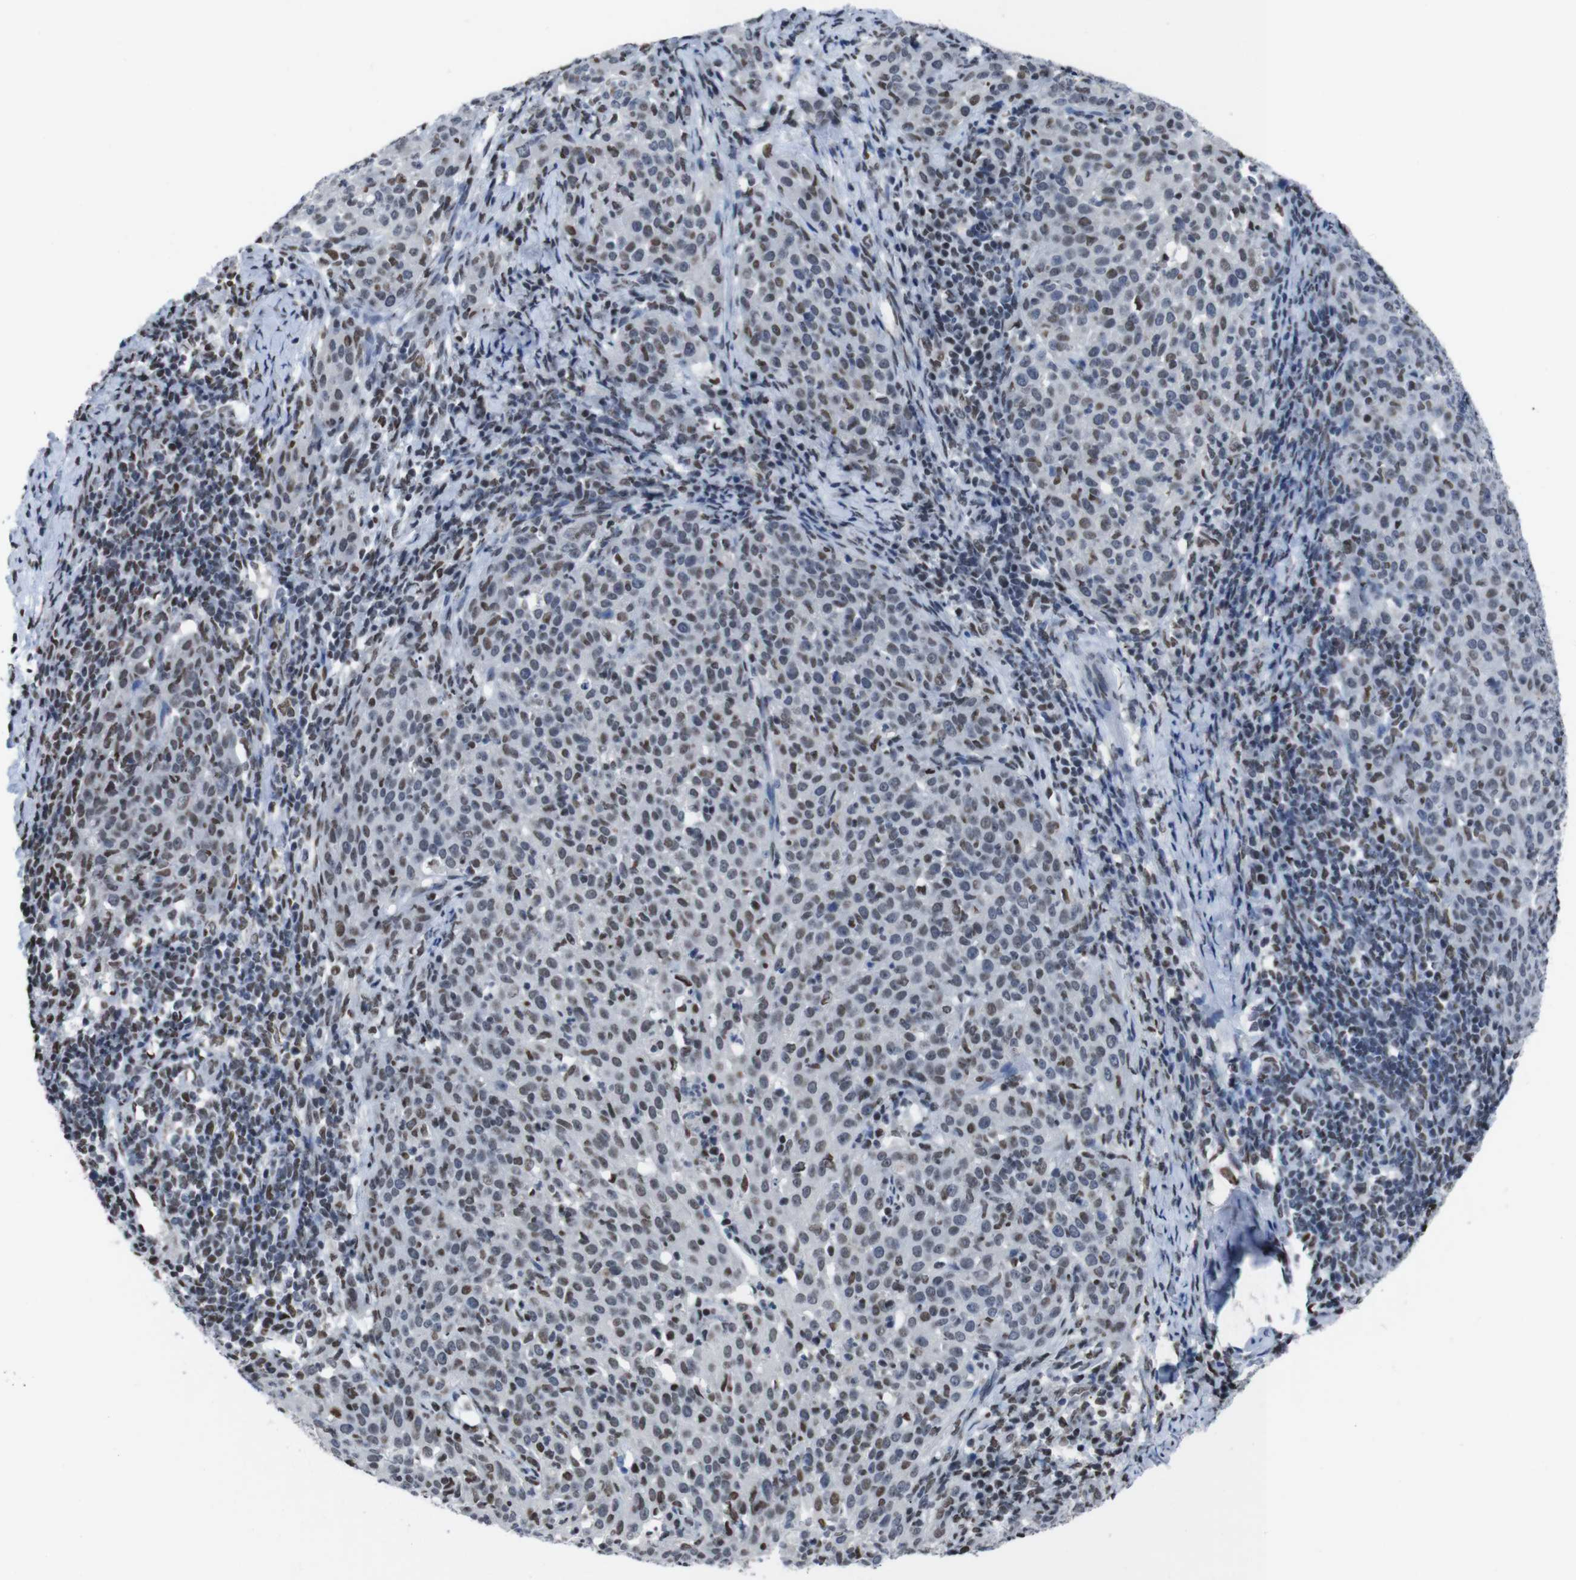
{"staining": {"intensity": "moderate", "quantity": ">75%", "location": "nuclear"}, "tissue": "cervical cancer", "cell_type": "Tumor cells", "image_type": "cancer", "snomed": [{"axis": "morphology", "description": "Squamous cell carcinoma, NOS"}, {"axis": "topography", "description": "Cervix"}], "caption": "Squamous cell carcinoma (cervical) stained with DAB IHC displays medium levels of moderate nuclear expression in about >75% of tumor cells.", "gene": "PIP4P2", "patient": {"sex": "female", "age": 51}}